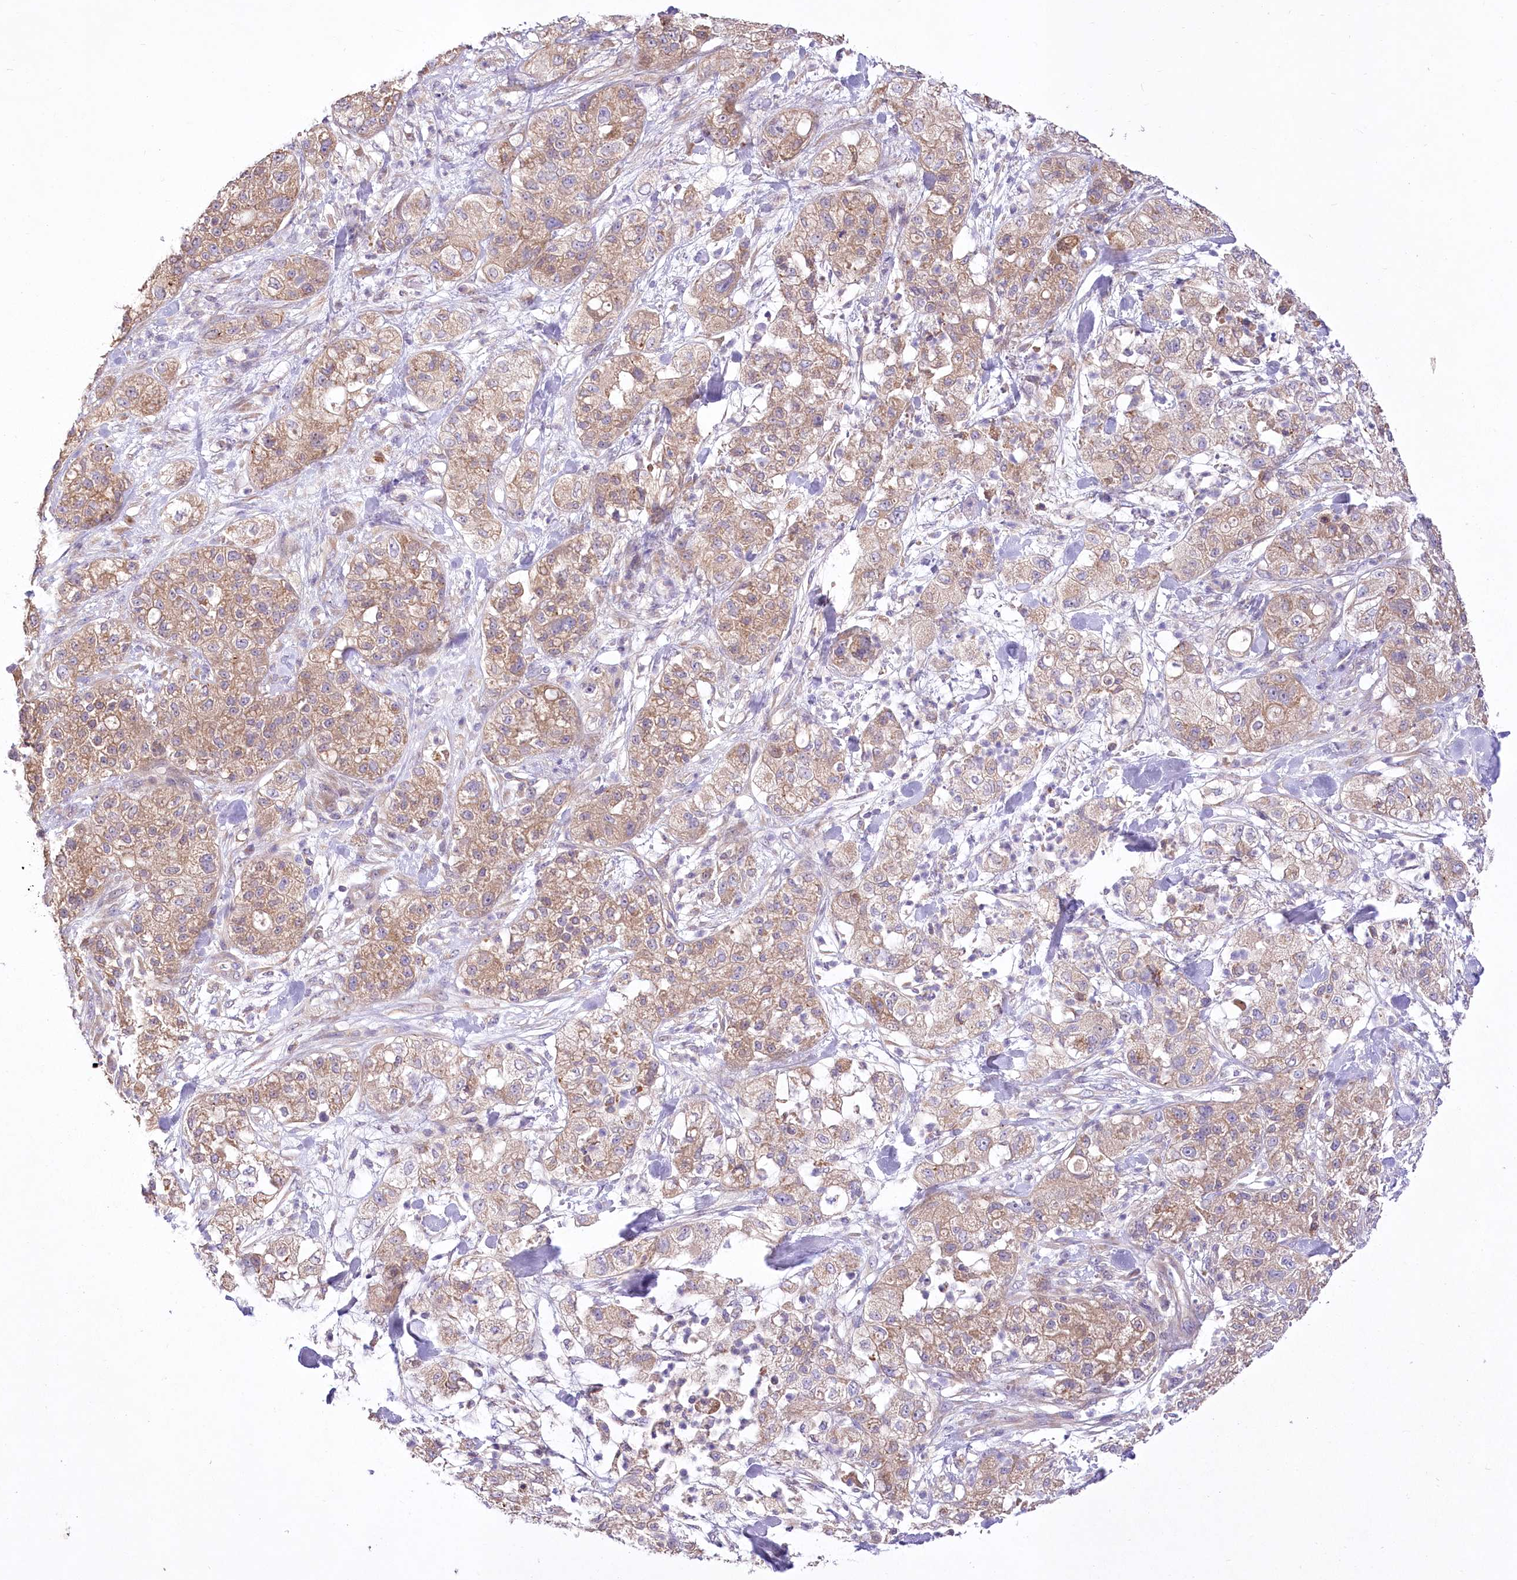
{"staining": {"intensity": "weak", "quantity": ">75%", "location": "cytoplasmic/membranous"}, "tissue": "pancreatic cancer", "cell_type": "Tumor cells", "image_type": "cancer", "snomed": [{"axis": "morphology", "description": "Adenocarcinoma, NOS"}, {"axis": "topography", "description": "Pancreas"}], "caption": "Protein analysis of pancreatic cancer (adenocarcinoma) tissue demonstrates weak cytoplasmic/membranous positivity in approximately >75% of tumor cells. (brown staining indicates protein expression, while blue staining denotes nuclei).", "gene": "PBLD", "patient": {"sex": "female", "age": 78}}